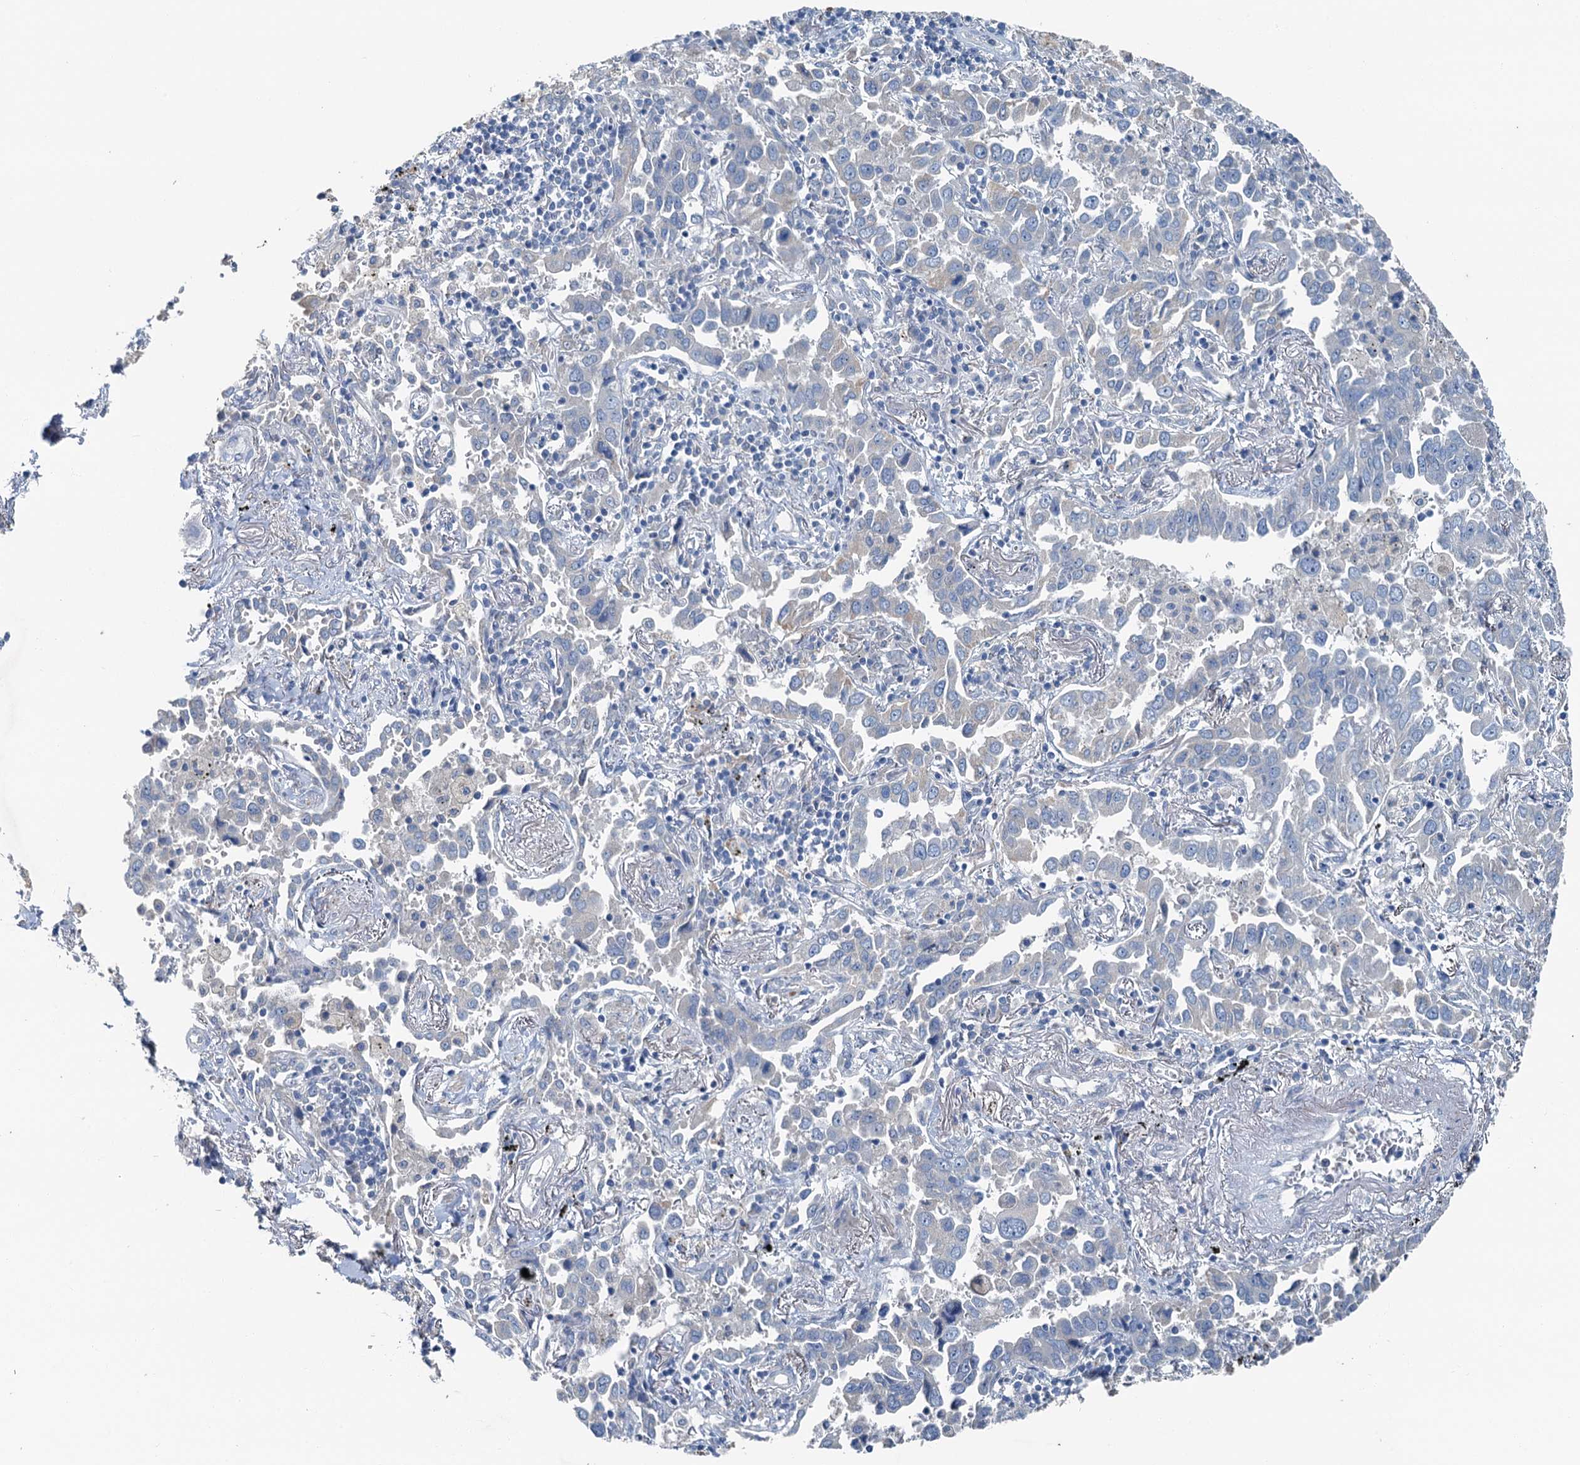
{"staining": {"intensity": "negative", "quantity": "none", "location": "none"}, "tissue": "lung cancer", "cell_type": "Tumor cells", "image_type": "cancer", "snomed": [{"axis": "morphology", "description": "Adenocarcinoma, NOS"}, {"axis": "topography", "description": "Lung"}], "caption": "An image of human lung cancer is negative for staining in tumor cells.", "gene": "C6orf120", "patient": {"sex": "male", "age": 67}}